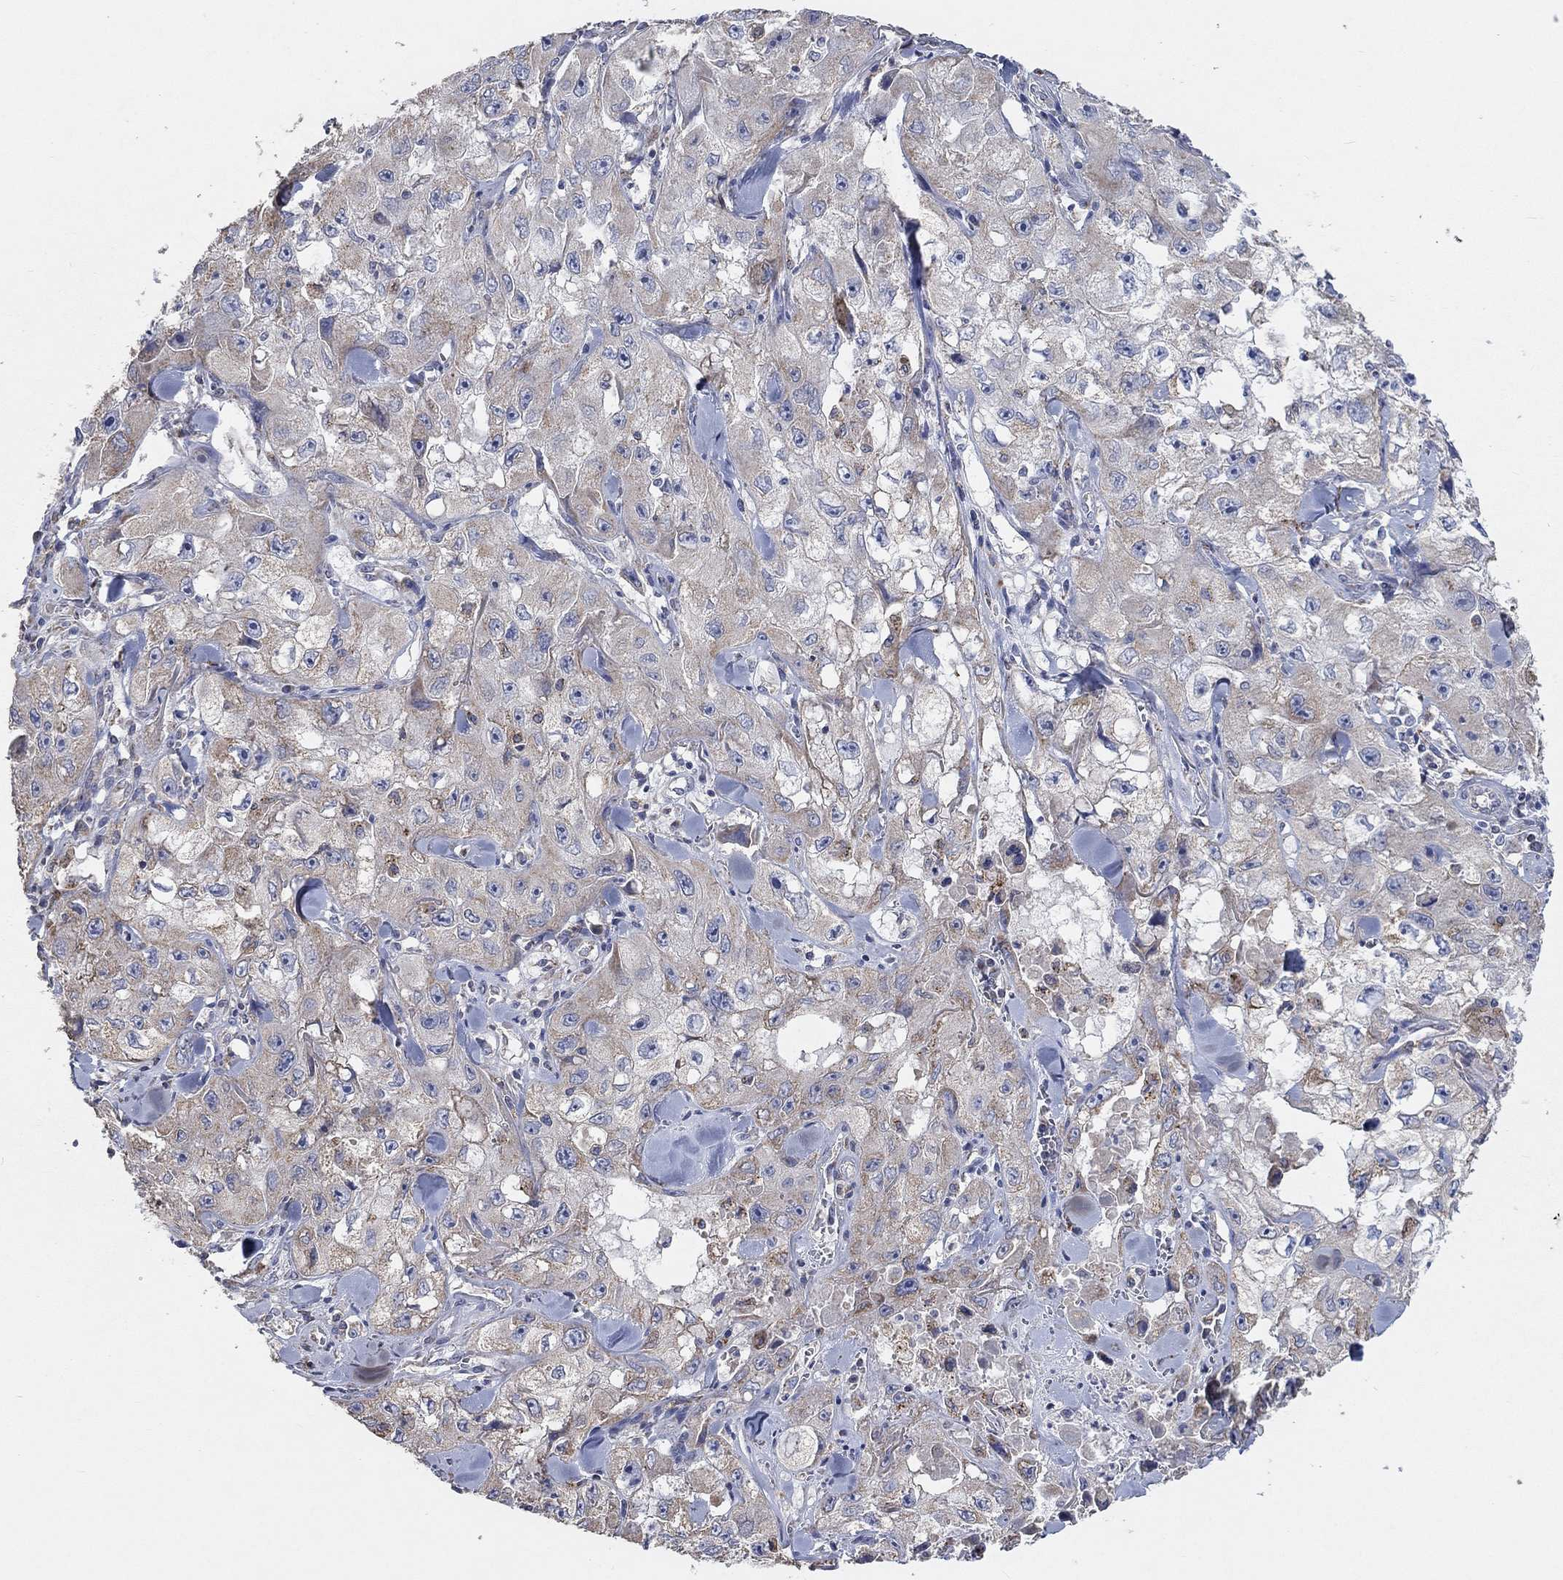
{"staining": {"intensity": "negative", "quantity": "none", "location": "none"}, "tissue": "skin cancer", "cell_type": "Tumor cells", "image_type": "cancer", "snomed": [{"axis": "morphology", "description": "Squamous cell carcinoma, NOS"}, {"axis": "topography", "description": "Skin"}, {"axis": "topography", "description": "Subcutis"}], "caption": "Immunohistochemistry micrograph of neoplastic tissue: human squamous cell carcinoma (skin) stained with DAB shows no significant protein staining in tumor cells.", "gene": "UGT8", "patient": {"sex": "male", "age": 73}}